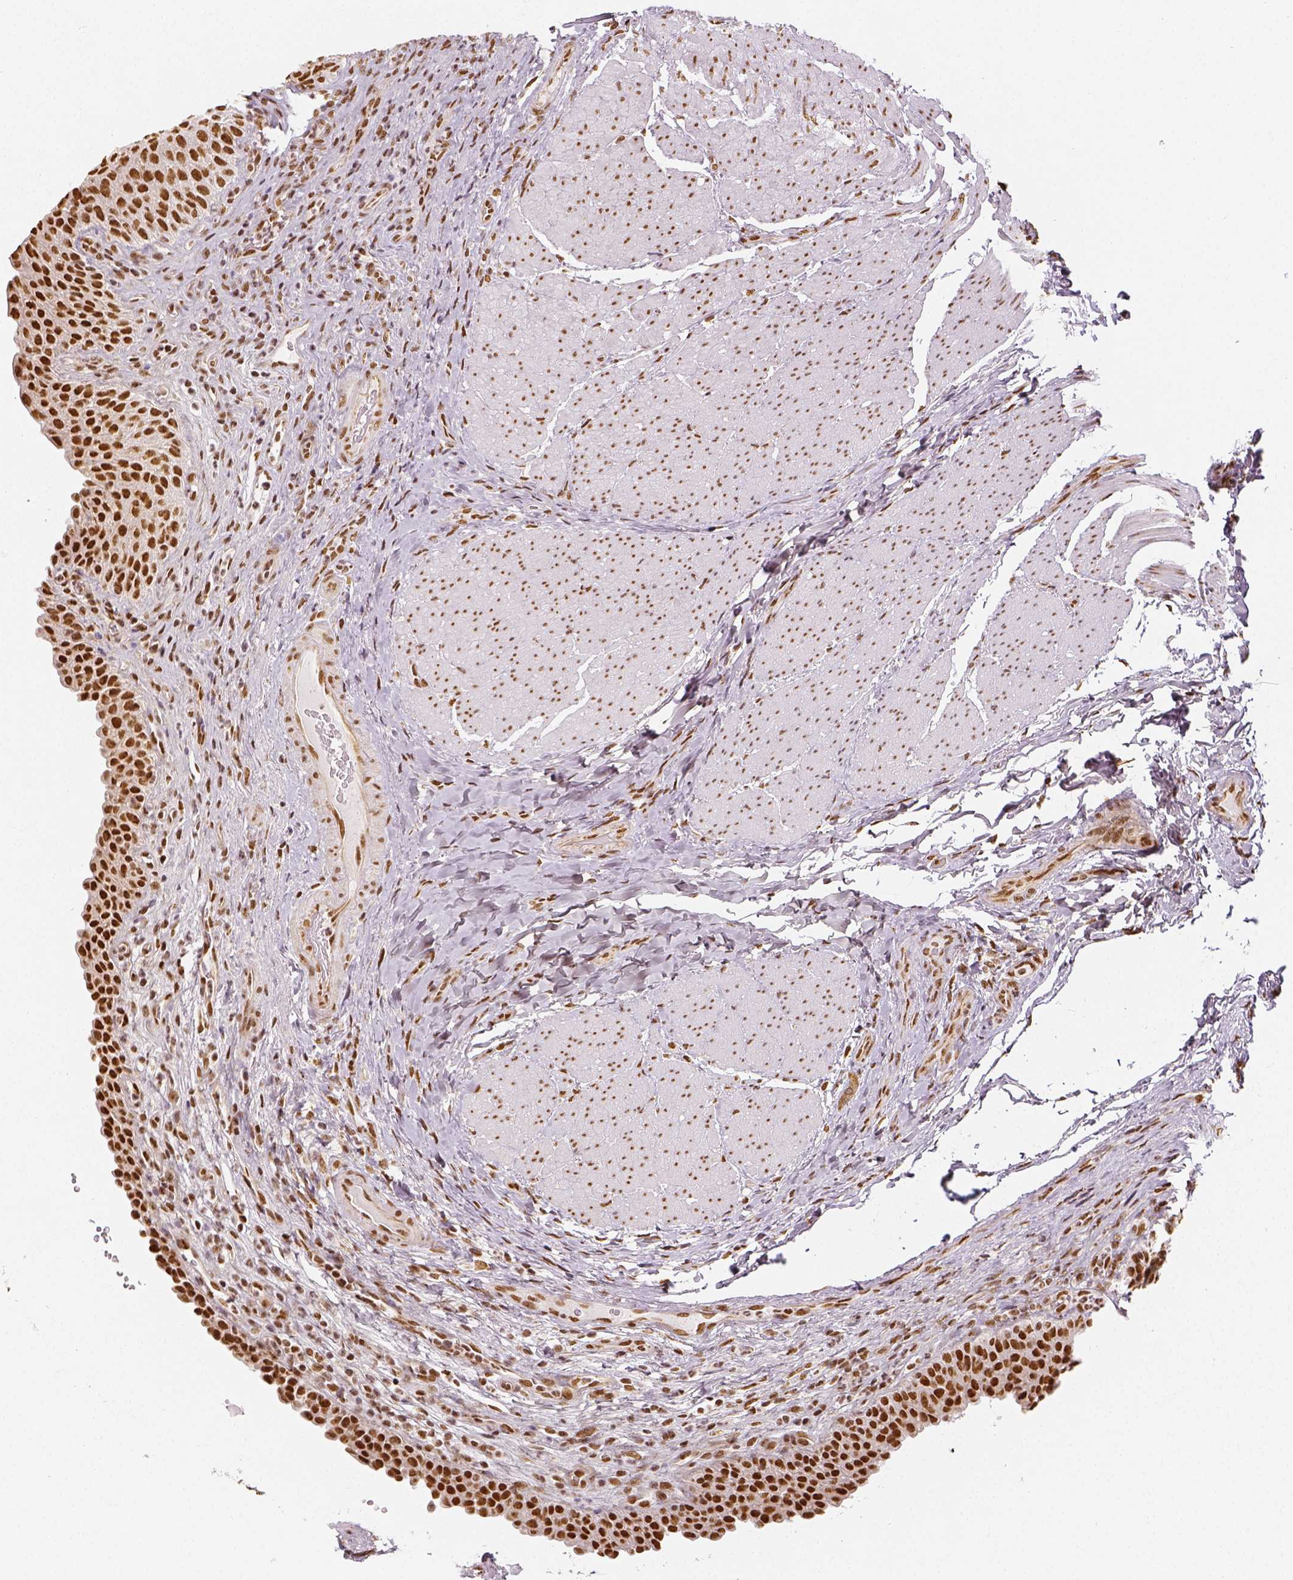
{"staining": {"intensity": "strong", "quantity": ">75%", "location": "nuclear"}, "tissue": "urinary bladder", "cell_type": "Urothelial cells", "image_type": "normal", "snomed": [{"axis": "morphology", "description": "Normal tissue, NOS"}, {"axis": "topography", "description": "Urinary bladder"}, {"axis": "topography", "description": "Peripheral nerve tissue"}], "caption": "Urothelial cells reveal high levels of strong nuclear staining in approximately >75% of cells in normal human urinary bladder. (DAB = brown stain, brightfield microscopy at high magnification).", "gene": "KDM5B", "patient": {"sex": "male", "age": 66}}